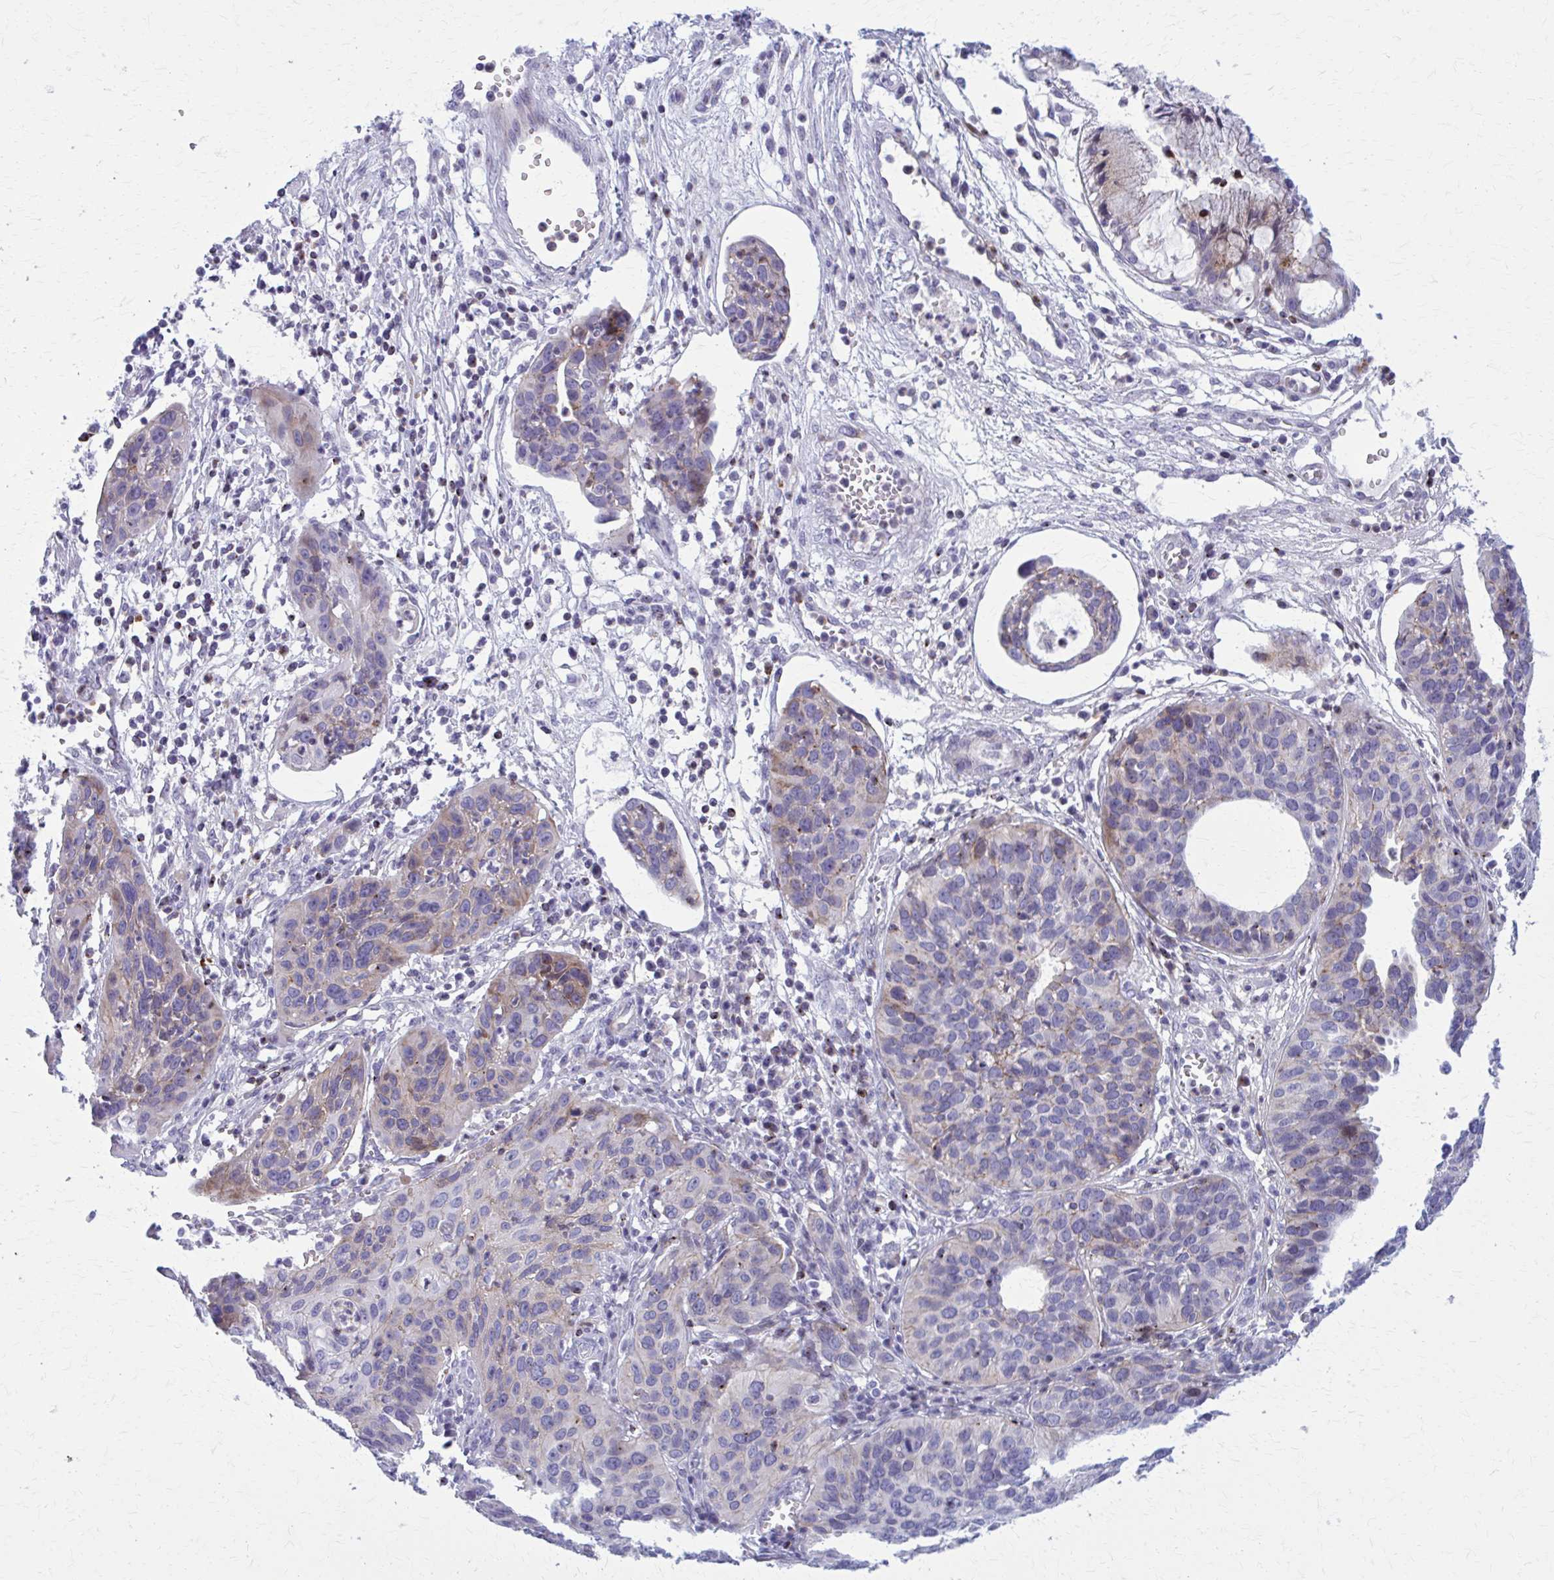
{"staining": {"intensity": "moderate", "quantity": "<25%", "location": "cytoplasmic/membranous"}, "tissue": "cervical cancer", "cell_type": "Tumor cells", "image_type": "cancer", "snomed": [{"axis": "morphology", "description": "Squamous cell carcinoma, NOS"}, {"axis": "topography", "description": "Cervix"}], "caption": "Cervical squamous cell carcinoma tissue demonstrates moderate cytoplasmic/membranous staining in approximately <25% of tumor cells The staining is performed using DAB (3,3'-diaminobenzidine) brown chromogen to label protein expression. The nuclei are counter-stained blue using hematoxylin.", "gene": "PEDS1", "patient": {"sex": "female", "age": 36}}